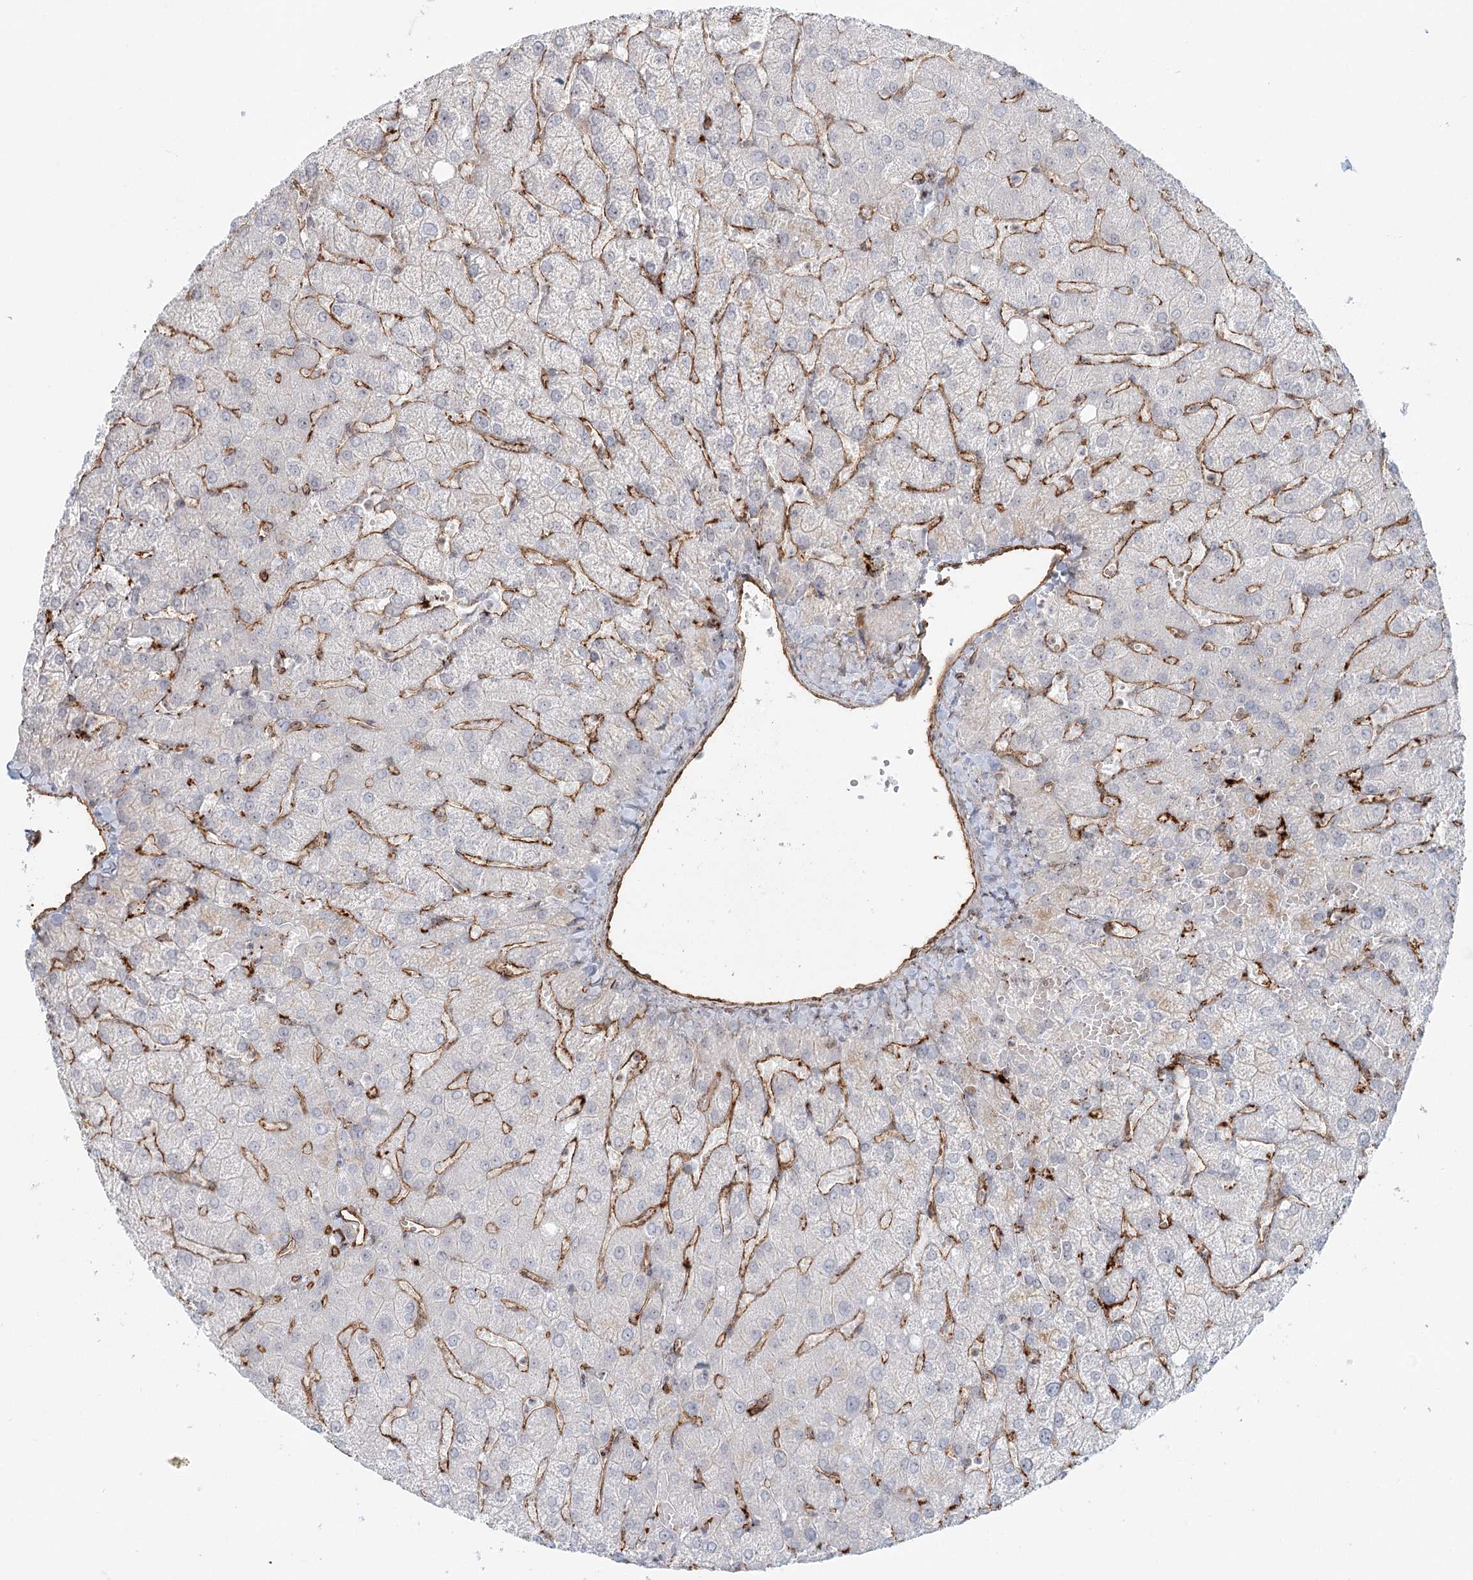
{"staining": {"intensity": "negative", "quantity": "none", "location": "none"}, "tissue": "liver", "cell_type": "Cholangiocytes", "image_type": "normal", "snomed": [{"axis": "morphology", "description": "Normal tissue, NOS"}, {"axis": "topography", "description": "Liver"}], "caption": "Immunohistochemistry of benign liver exhibits no expression in cholangiocytes.", "gene": "ZFYVE28", "patient": {"sex": "female", "age": 54}}